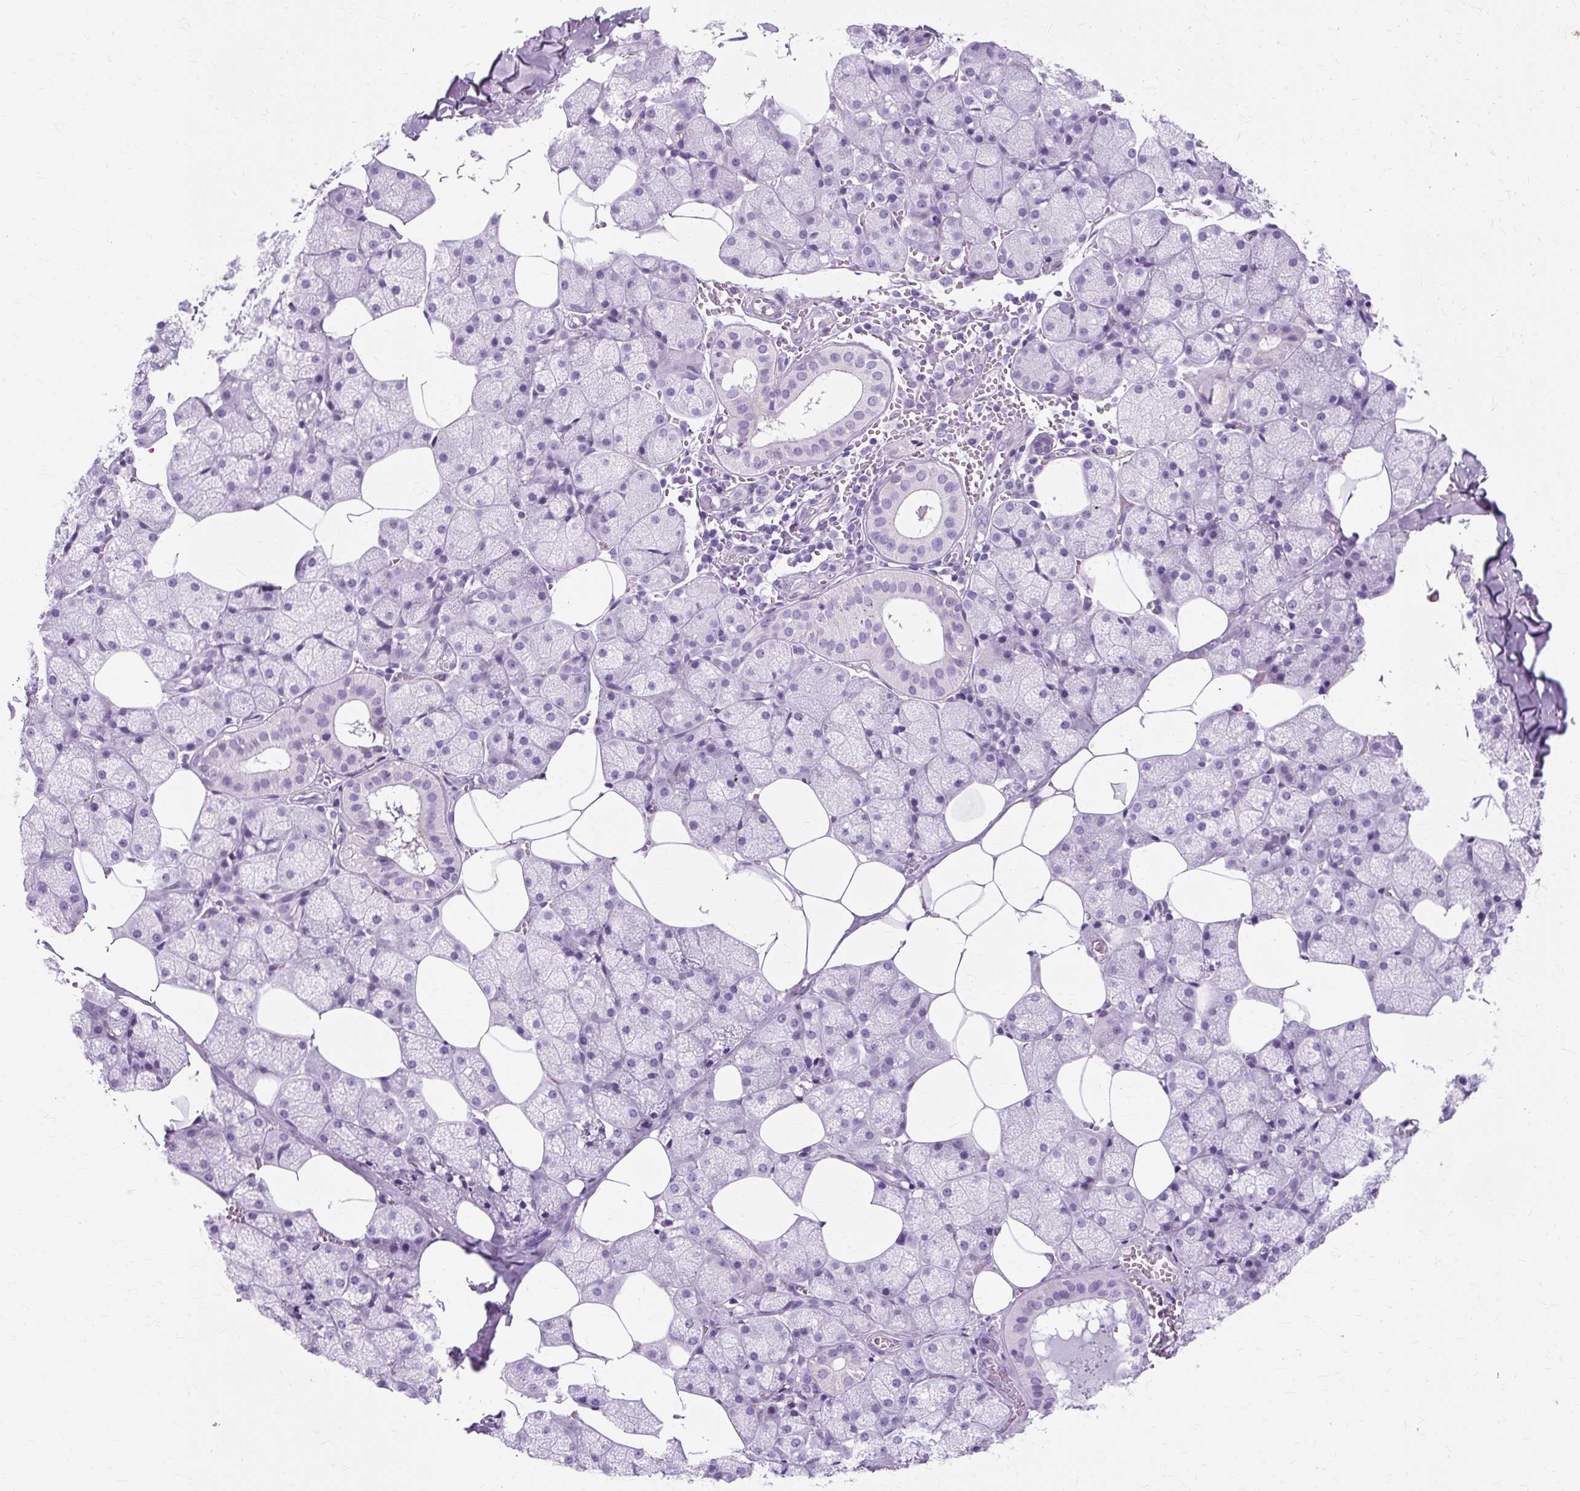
{"staining": {"intensity": "negative", "quantity": "none", "location": "none"}, "tissue": "salivary gland", "cell_type": "Glandular cells", "image_type": "normal", "snomed": [{"axis": "morphology", "description": "Normal tissue, NOS"}, {"axis": "topography", "description": "Salivary gland"}, {"axis": "topography", "description": "Peripheral nerve tissue"}], "caption": "Image shows no protein staining in glandular cells of benign salivary gland.", "gene": "TMEM89", "patient": {"sex": "male", "age": 38}}